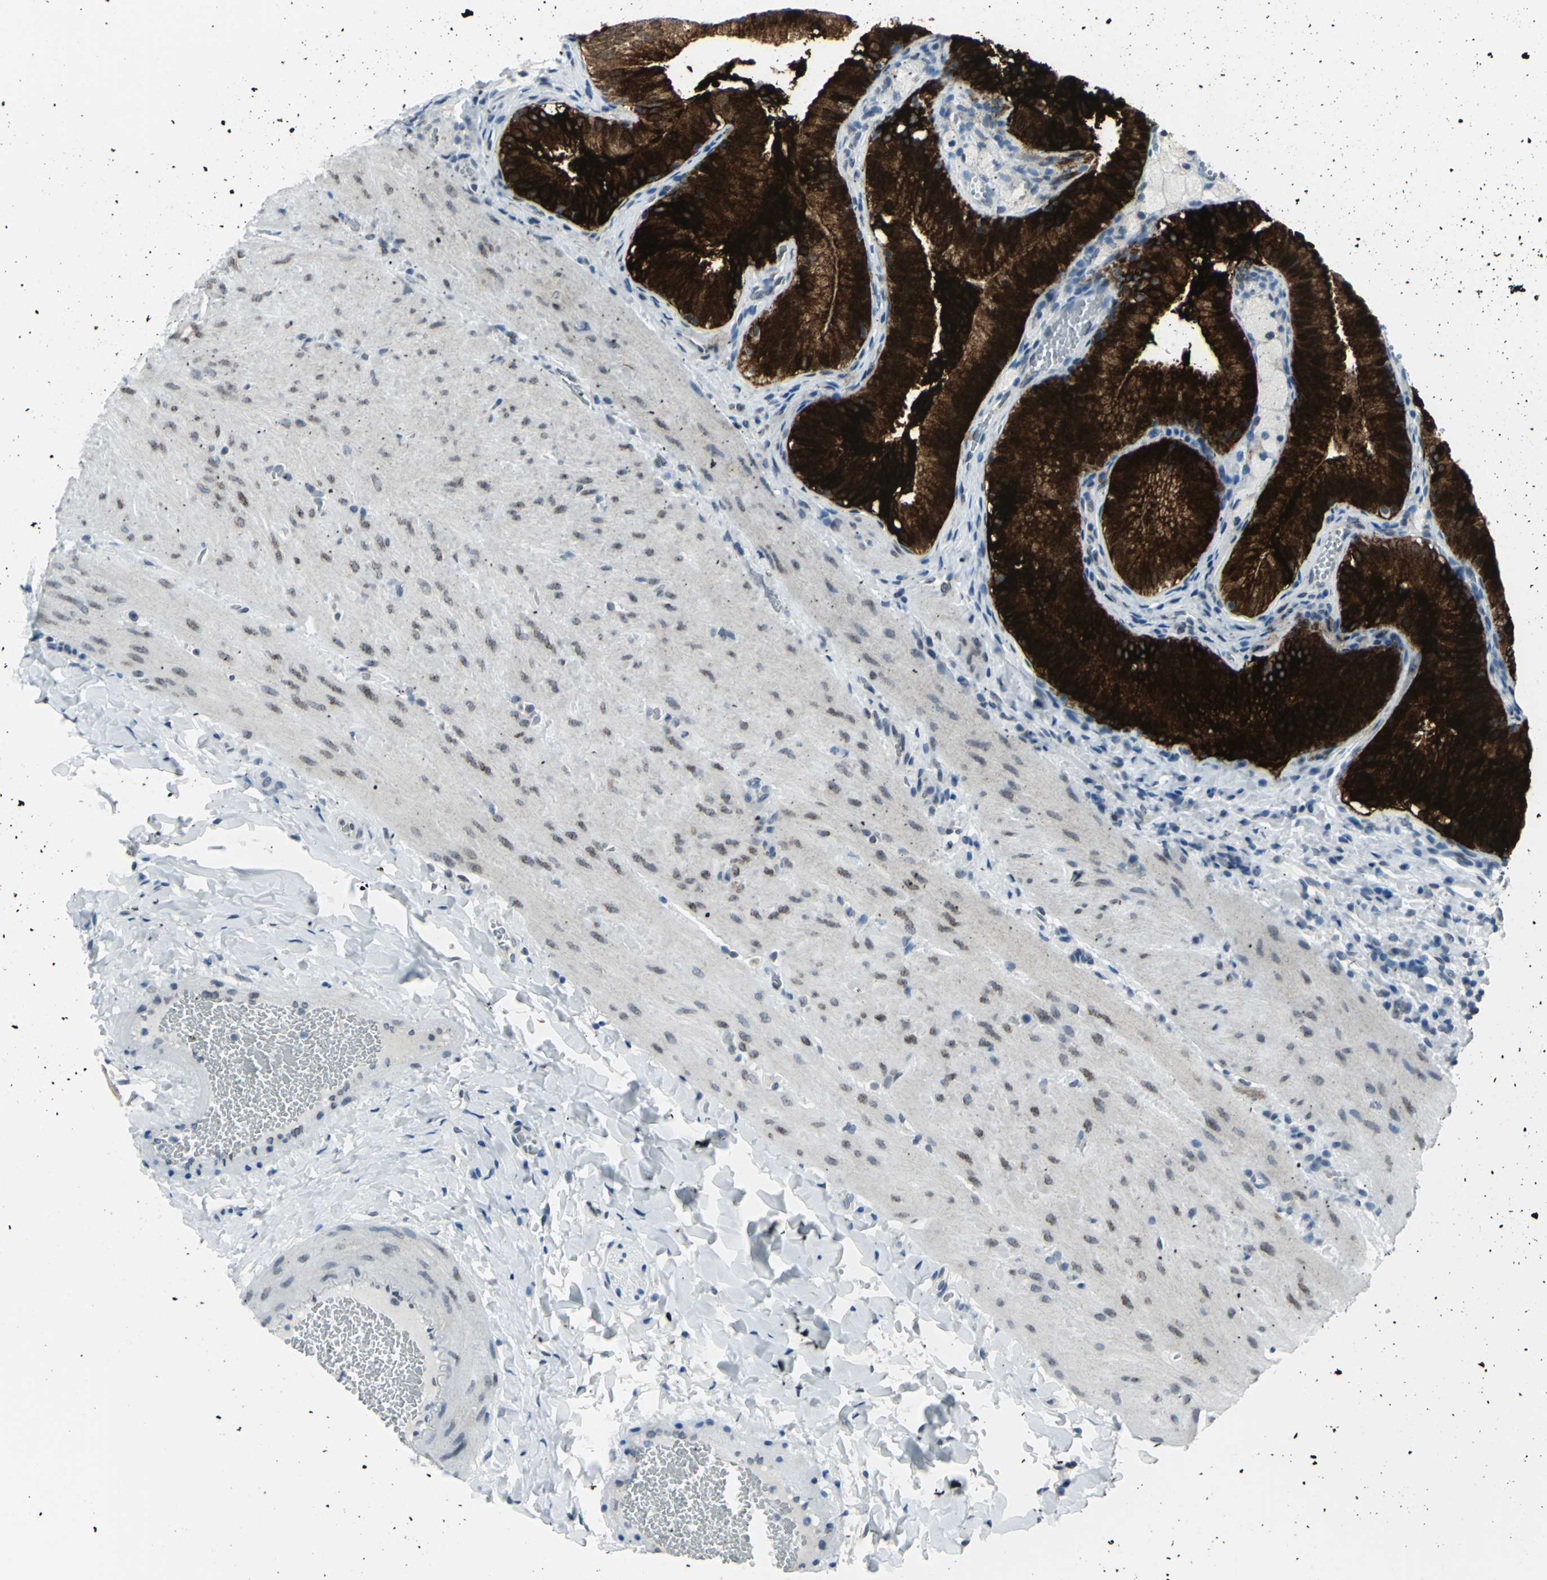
{"staining": {"intensity": "strong", "quantity": ">75%", "location": "cytoplasmic/membranous"}, "tissue": "gallbladder", "cell_type": "Glandular cells", "image_type": "normal", "snomed": [{"axis": "morphology", "description": "Normal tissue, NOS"}, {"axis": "topography", "description": "Gallbladder"}], "caption": "Strong cytoplasmic/membranous protein expression is present in approximately >75% of glandular cells in gallbladder.", "gene": "SNUPN", "patient": {"sex": "female", "age": 24}}